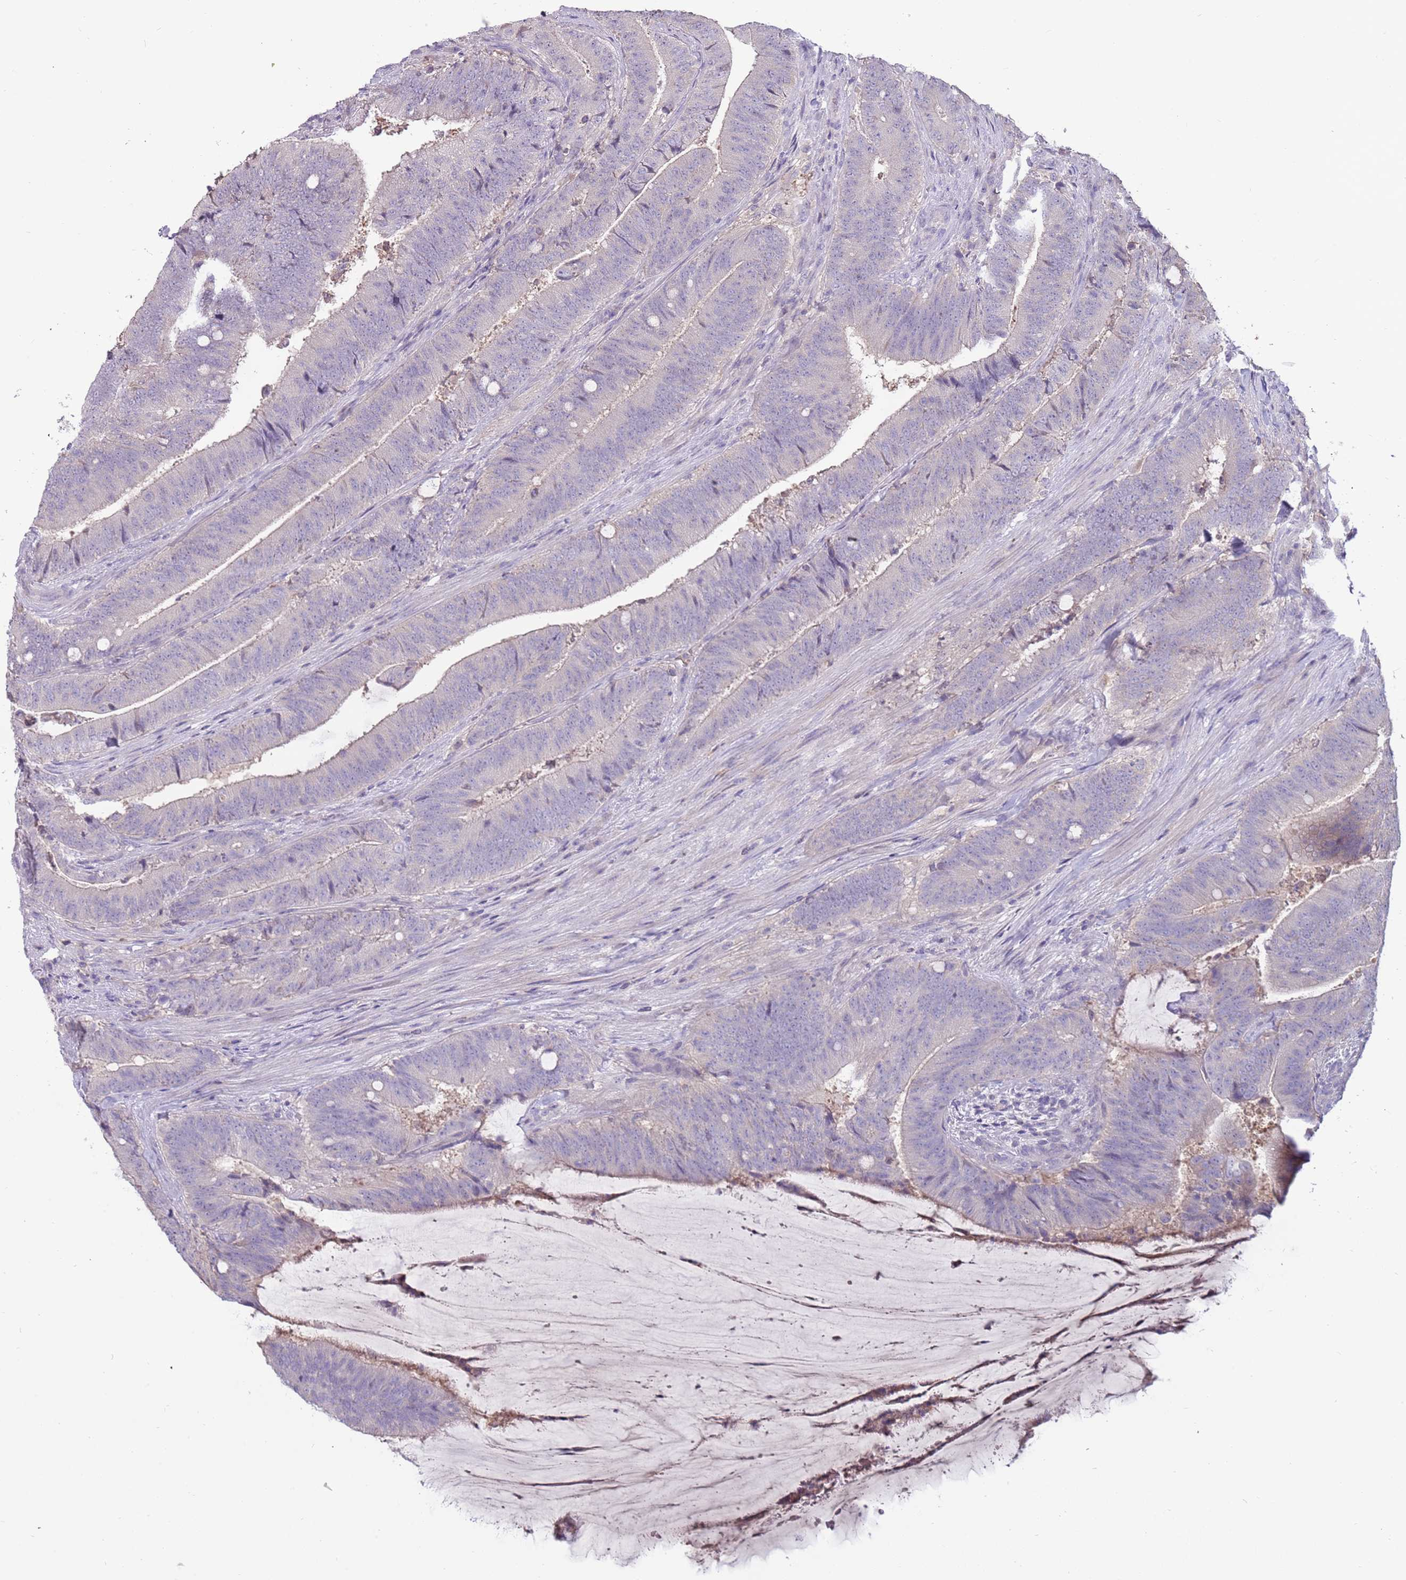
{"staining": {"intensity": "negative", "quantity": "none", "location": "none"}, "tissue": "colorectal cancer", "cell_type": "Tumor cells", "image_type": "cancer", "snomed": [{"axis": "morphology", "description": "Adenocarcinoma, NOS"}, {"axis": "topography", "description": "Colon"}], "caption": "A photomicrograph of colorectal cancer (adenocarcinoma) stained for a protein exhibits no brown staining in tumor cells.", "gene": "ARHGAP5", "patient": {"sex": "female", "age": 43}}